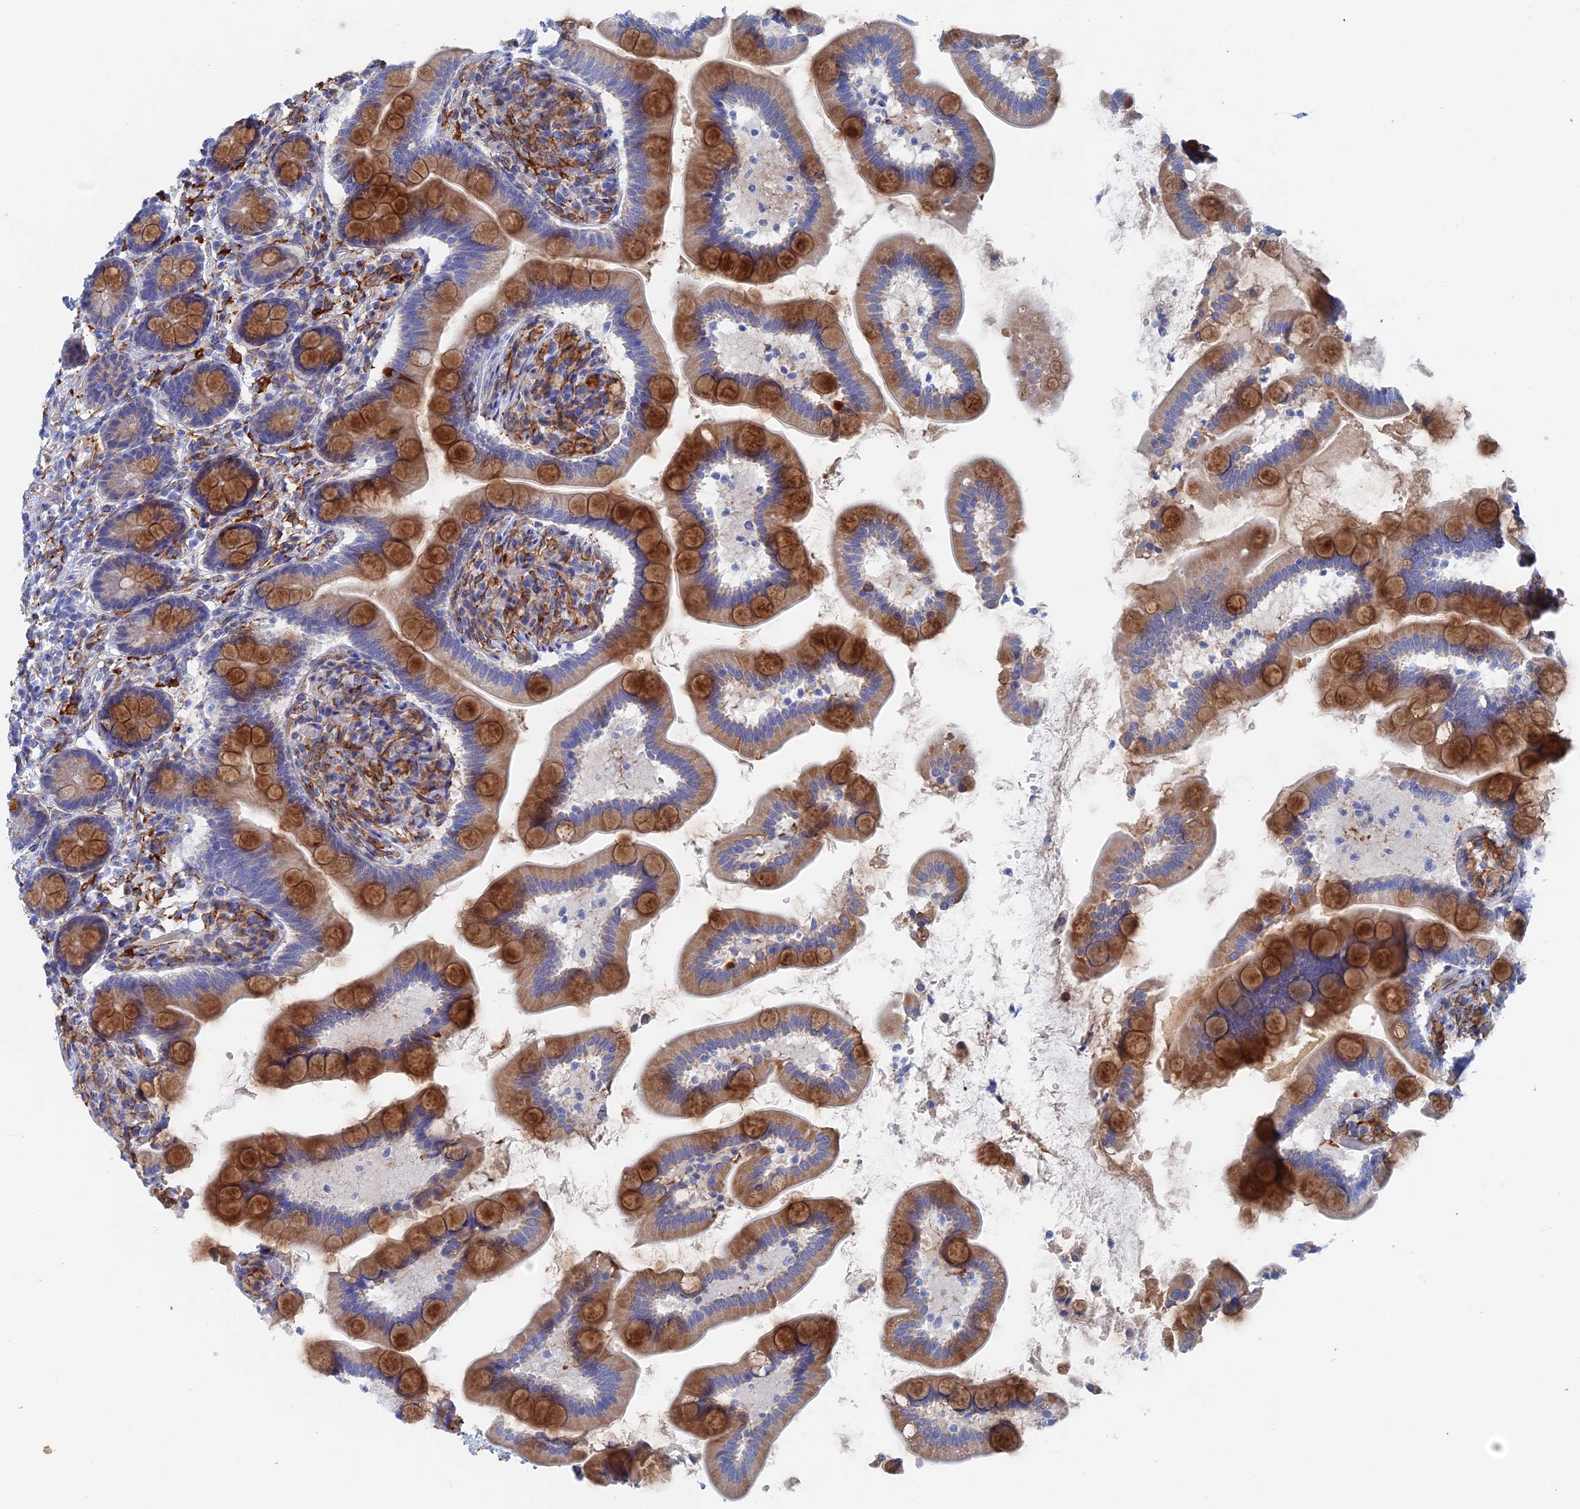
{"staining": {"intensity": "strong", "quantity": ">75%", "location": "cytoplasmic/membranous"}, "tissue": "small intestine", "cell_type": "Glandular cells", "image_type": "normal", "snomed": [{"axis": "morphology", "description": "Normal tissue, NOS"}, {"axis": "topography", "description": "Small intestine"}], "caption": "A photomicrograph showing strong cytoplasmic/membranous expression in about >75% of glandular cells in normal small intestine, as visualized by brown immunohistochemical staining.", "gene": "COG7", "patient": {"sex": "female", "age": 64}}